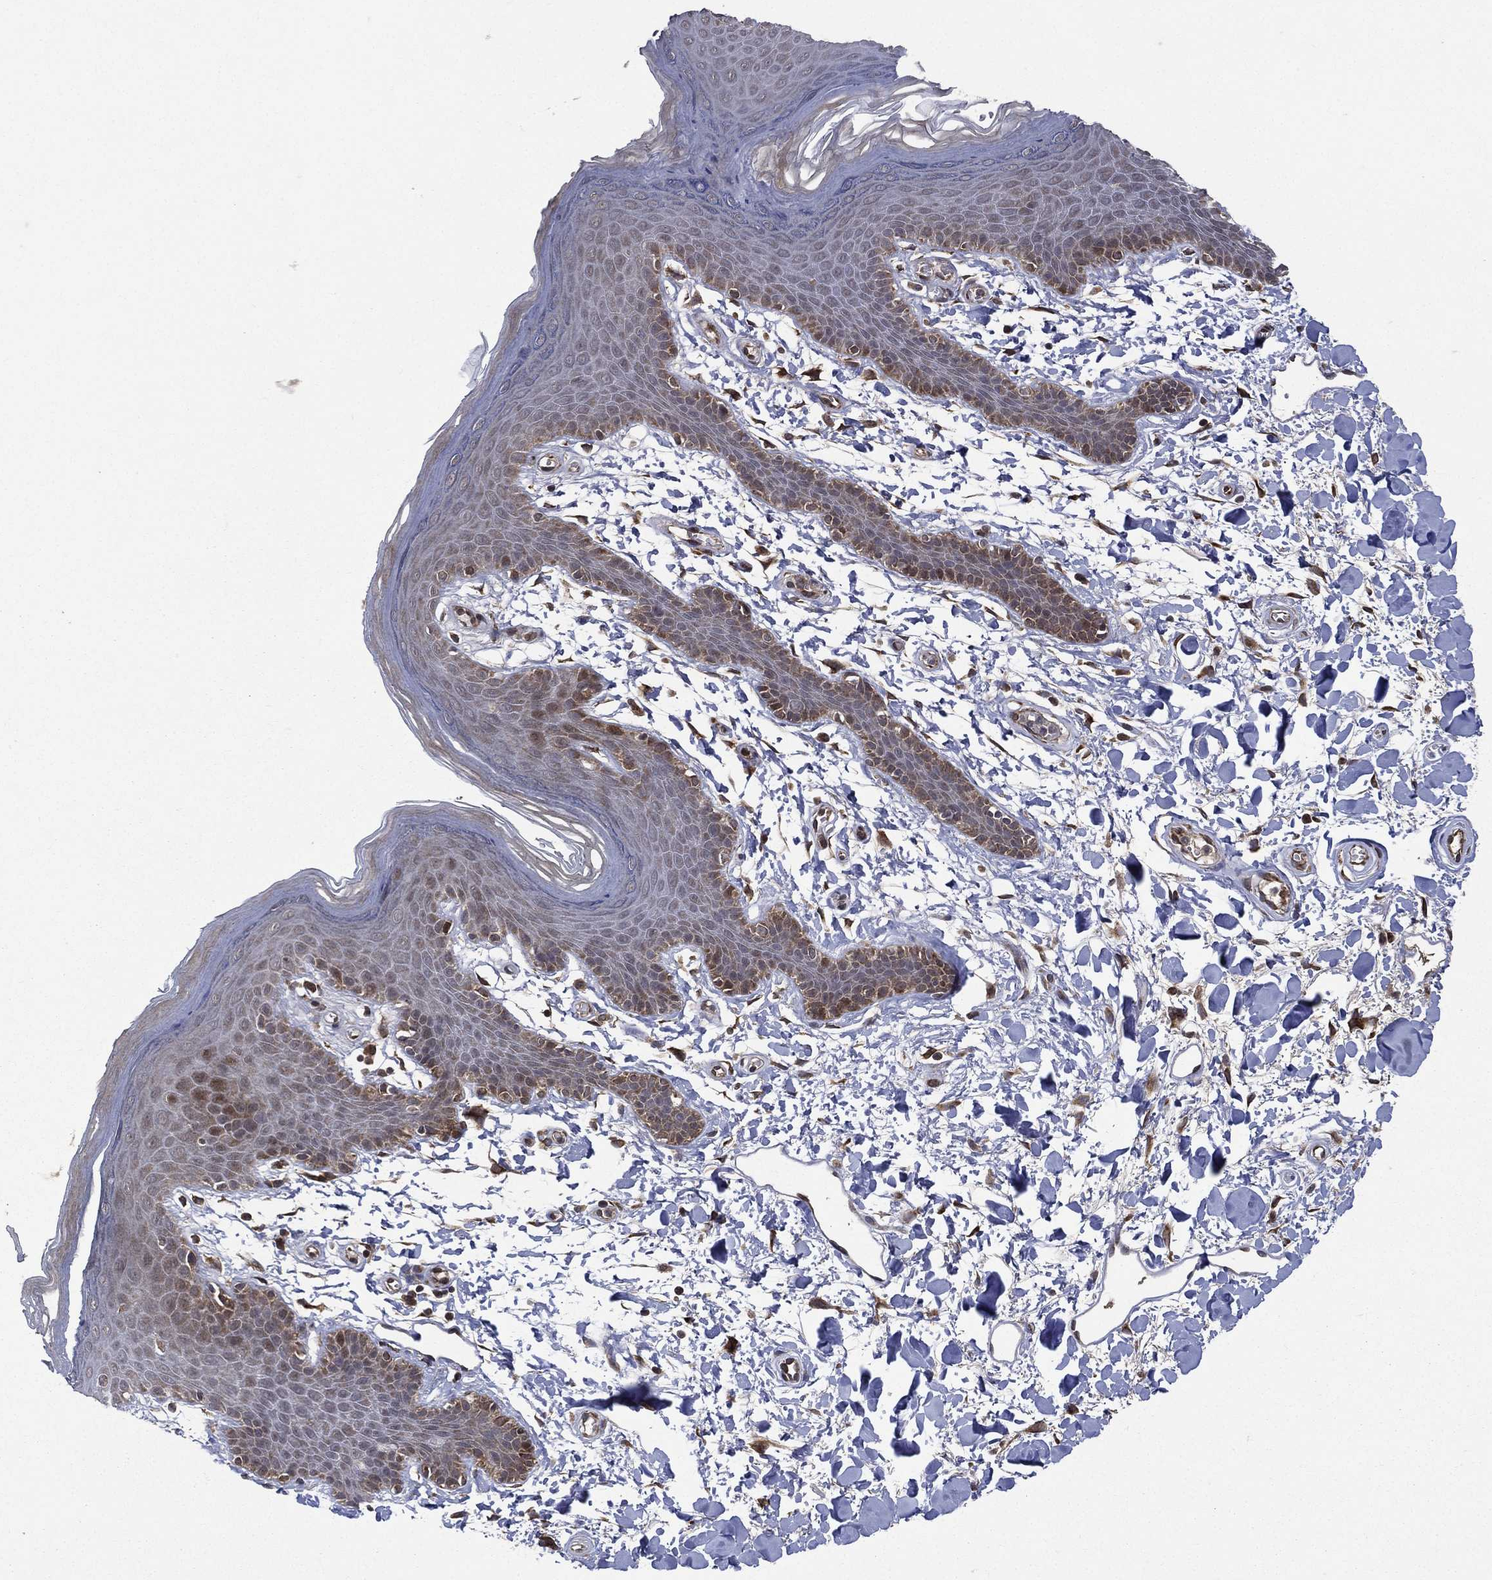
{"staining": {"intensity": "moderate", "quantity": "<25%", "location": "cytoplasmic/membranous"}, "tissue": "skin", "cell_type": "Epidermal cells", "image_type": "normal", "snomed": [{"axis": "morphology", "description": "Normal tissue, NOS"}, {"axis": "topography", "description": "Anal"}], "caption": "High-power microscopy captured an immunohistochemistry (IHC) micrograph of unremarkable skin, revealing moderate cytoplasmic/membranous expression in about <25% of epidermal cells.", "gene": "RAB11FIP4", "patient": {"sex": "male", "age": 53}}